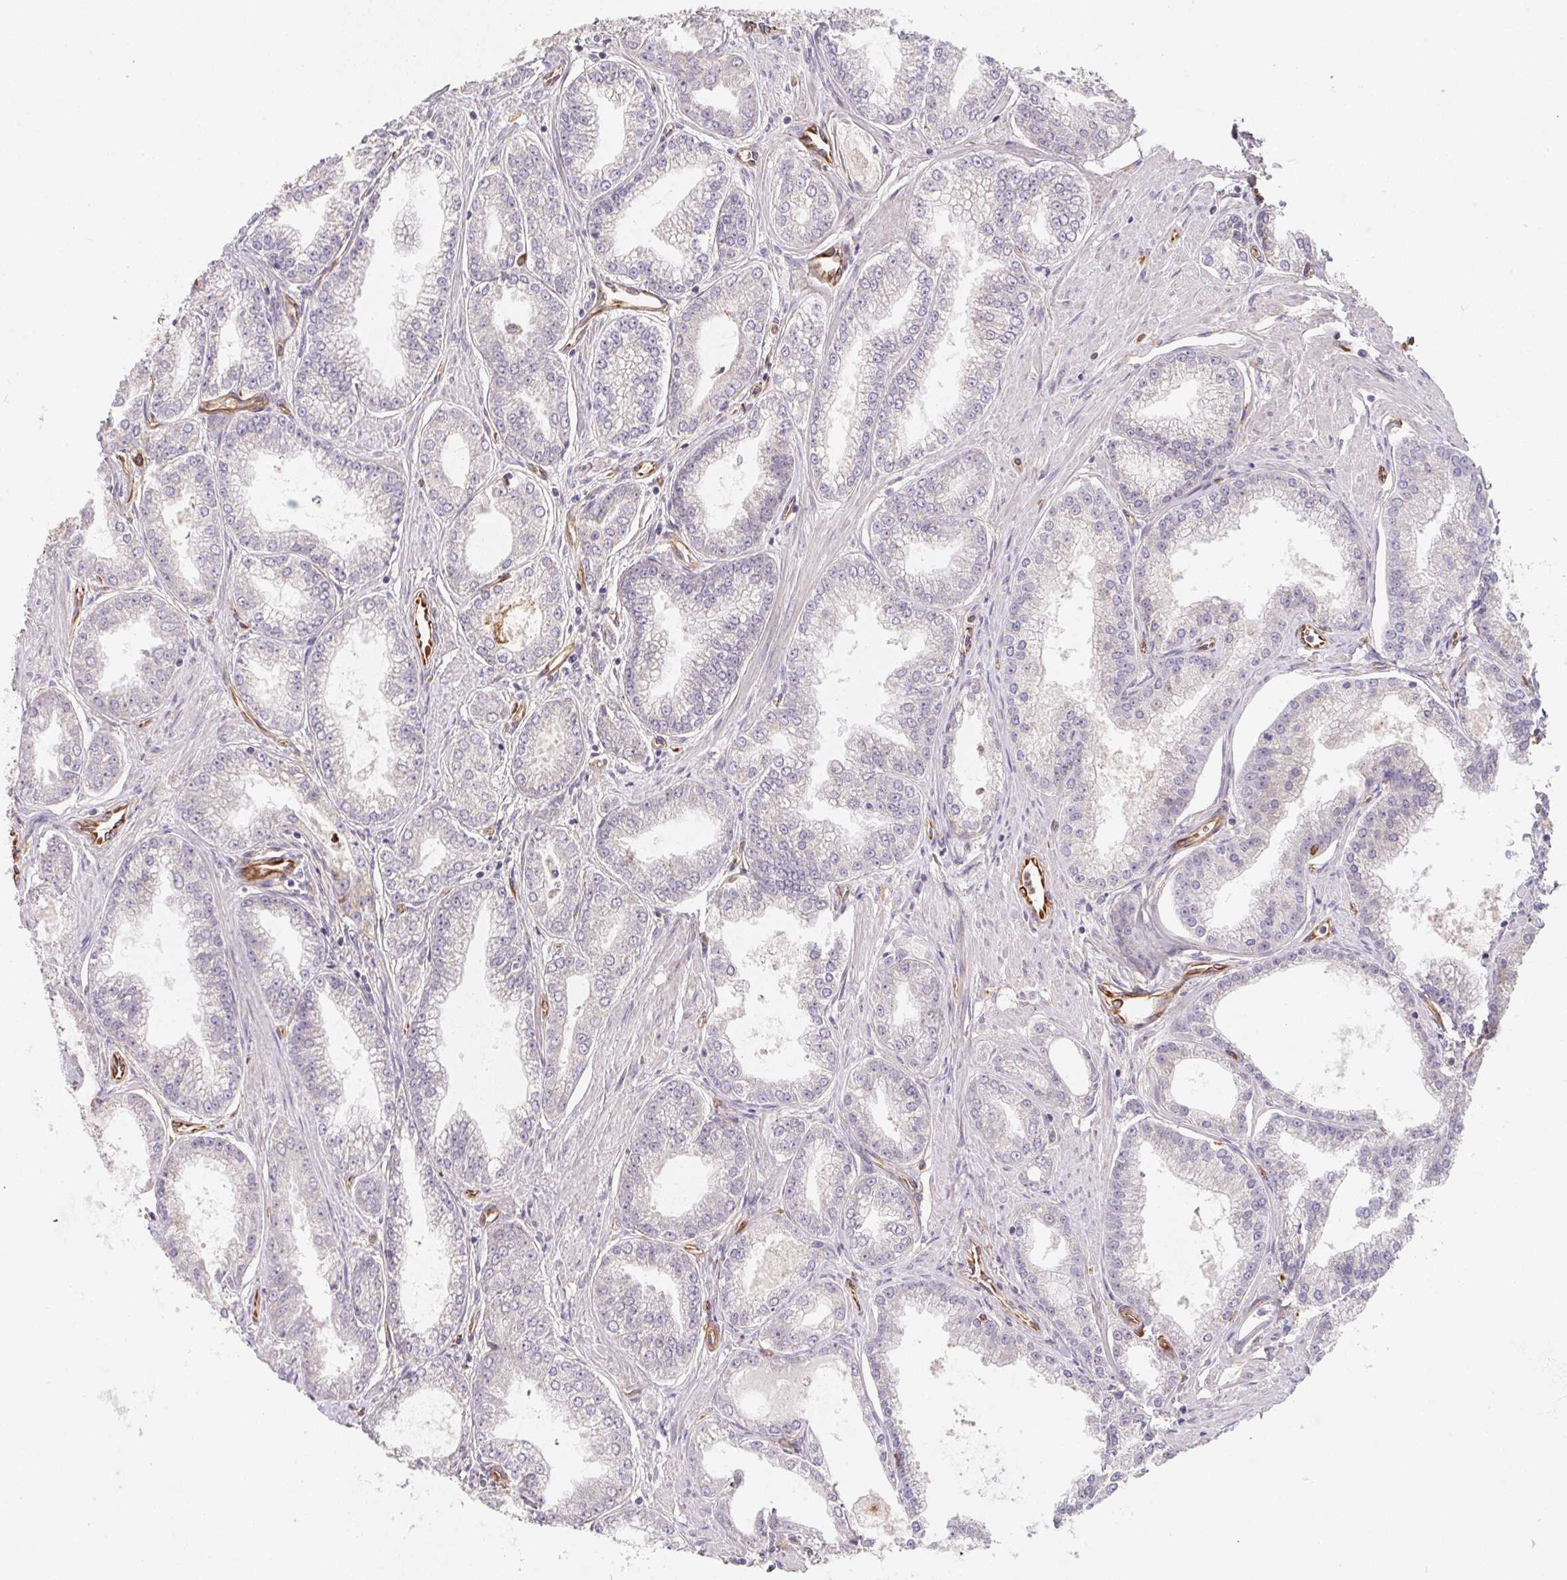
{"staining": {"intensity": "negative", "quantity": "none", "location": "none"}, "tissue": "prostate cancer", "cell_type": "Tumor cells", "image_type": "cancer", "snomed": [{"axis": "morphology", "description": "Adenocarcinoma, NOS"}, {"axis": "topography", "description": "Prostate"}], "caption": "Image shows no protein expression in tumor cells of prostate cancer (adenocarcinoma) tissue.", "gene": "TBKBP1", "patient": {"sex": "male", "age": 71}}